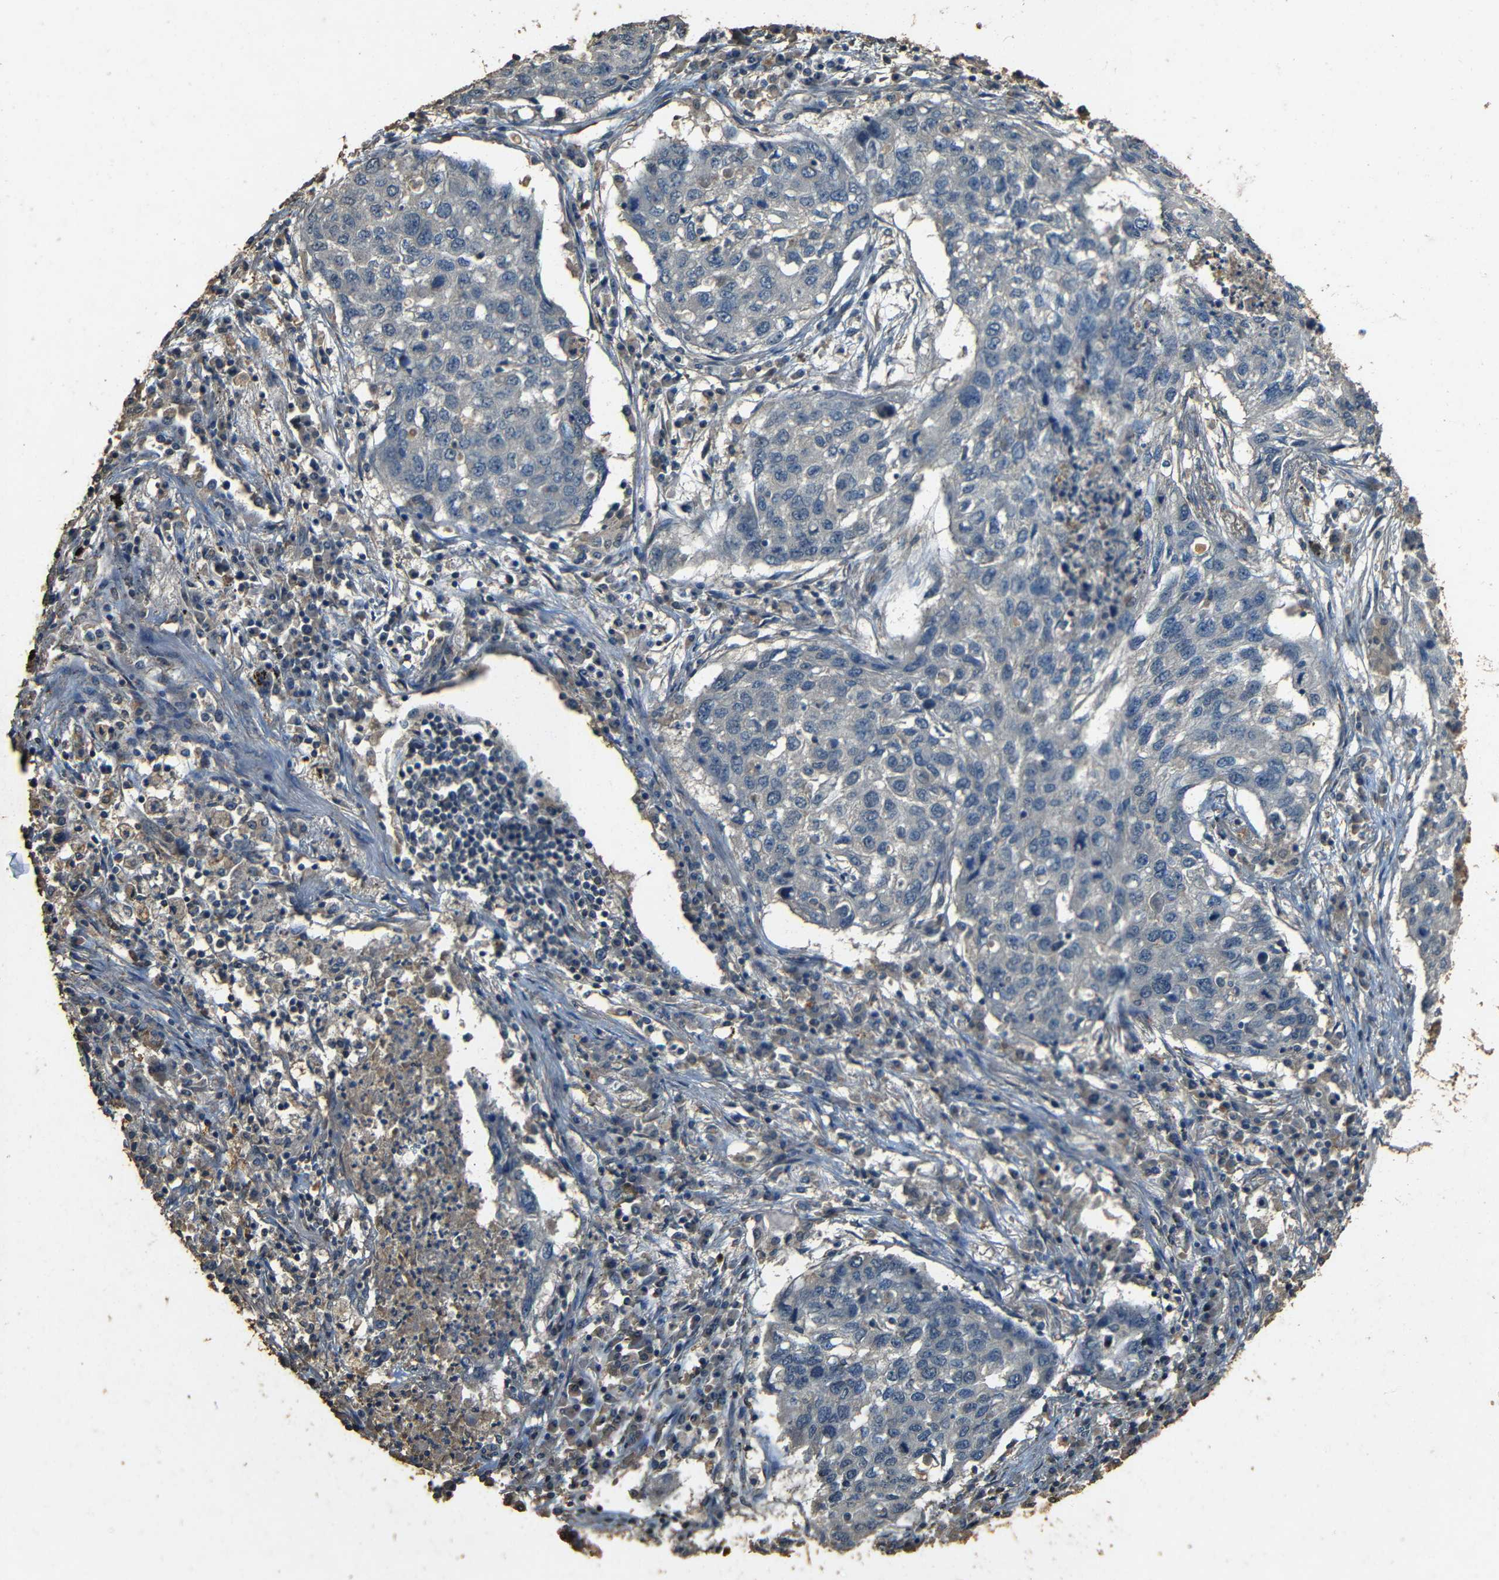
{"staining": {"intensity": "negative", "quantity": "none", "location": "none"}, "tissue": "lung cancer", "cell_type": "Tumor cells", "image_type": "cancer", "snomed": [{"axis": "morphology", "description": "Squamous cell carcinoma, NOS"}, {"axis": "topography", "description": "Lung"}], "caption": "This is an IHC photomicrograph of human lung cancer. There is no expression in tumor cells.", "gene": "PDE5A", "patient": {"sex": "female", "age": 63}}